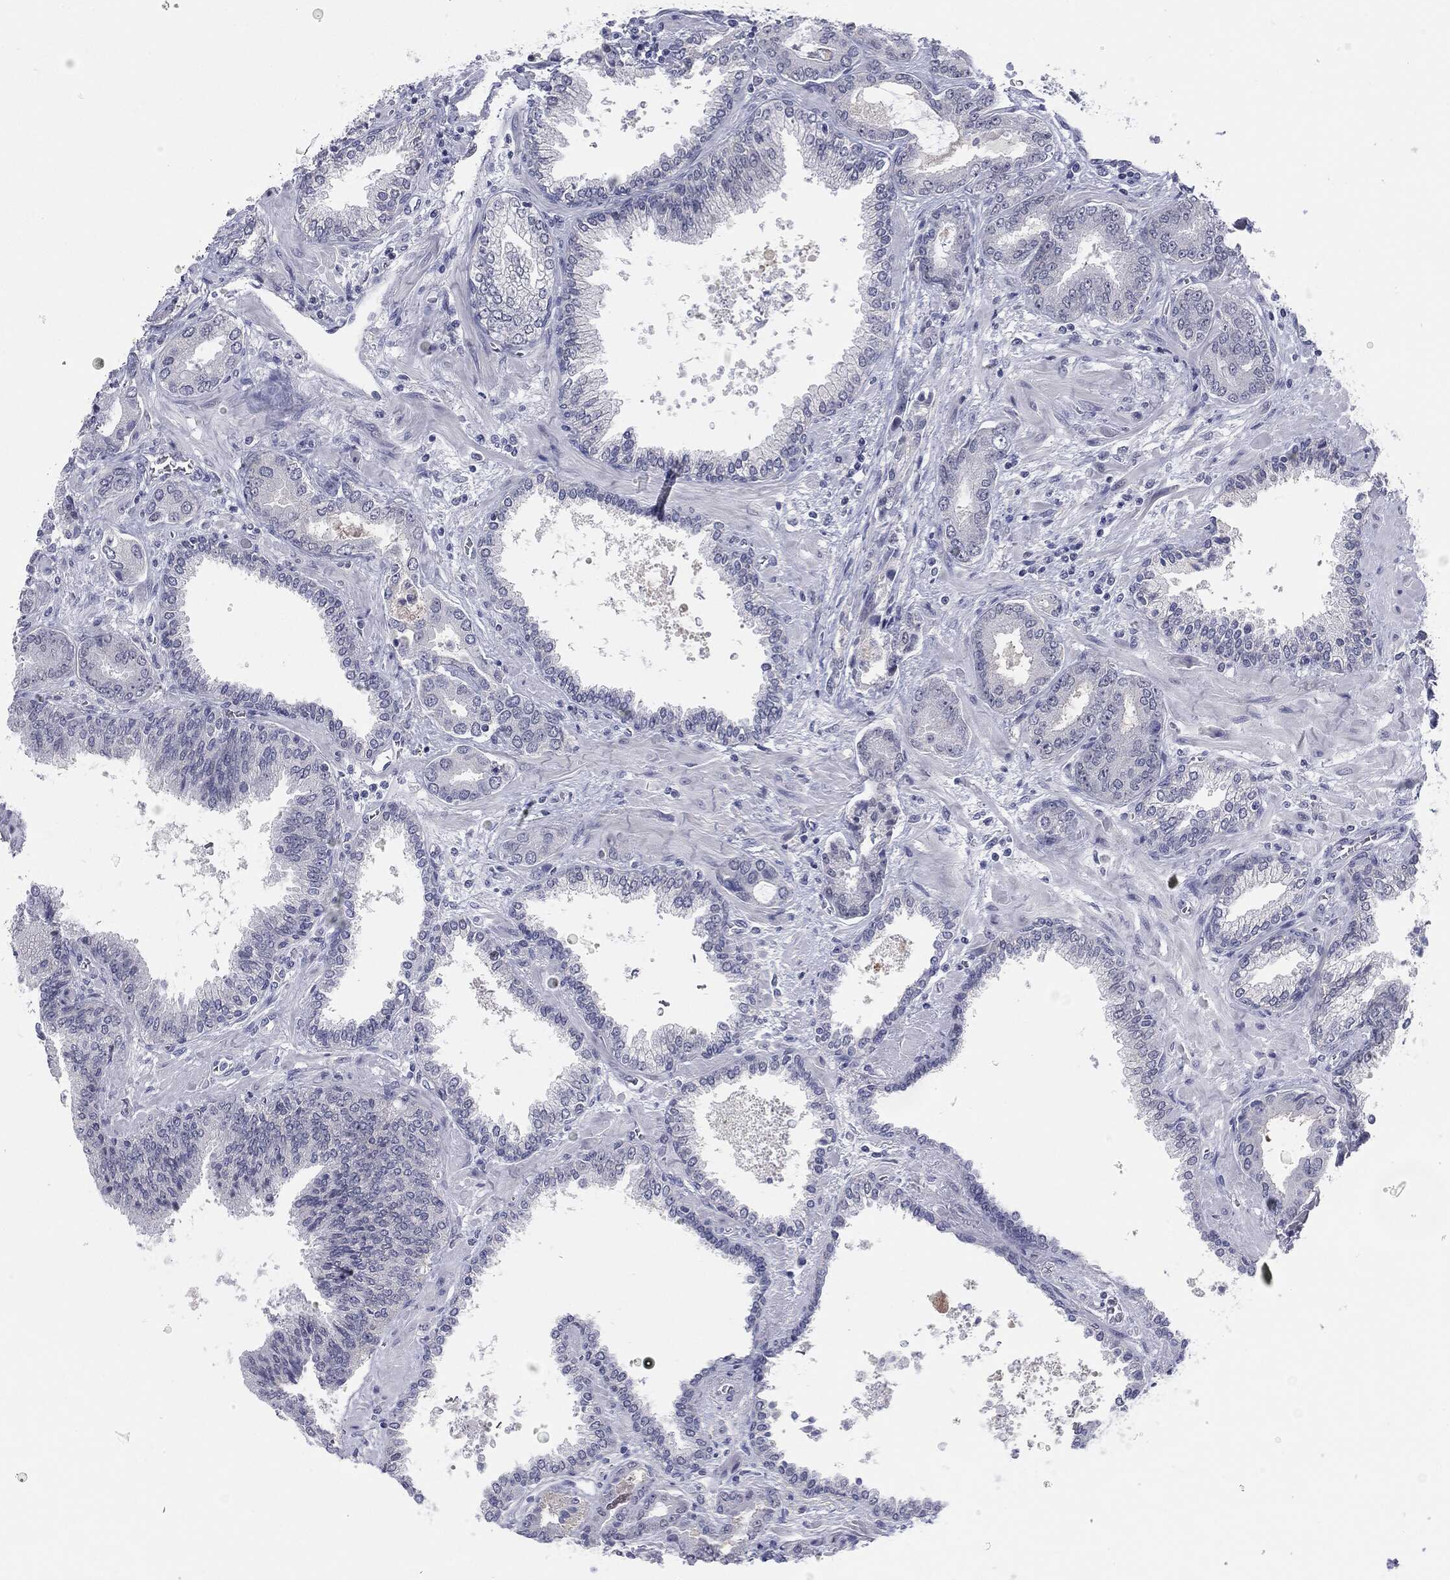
{"staining": {"intensity": "negative", "quantity": "none", "location": "none"}, "tissue": "prostate cancer", "cell_type": "Tumor cells", "image_type": "cancer", "snomed": [{"axis": "morphology", "description": "Adenocarcinoma, Low grade"}, {"axis": "topography", "description": "Prostate"}], "caption": "Immunohistochemistry (IHC) histopathology image of neoplastic tissue: prostate cancer (low-grade adenocarcinoma) stained with DAB exhibits no significant protein expression in tumor cells. (DAB (3,3'-diaminobenzidine) immunohistochemistry with hematoxylin counter stain).", "gene": "SLC5A5", "patient": {"sex": "male", "age": 68}}